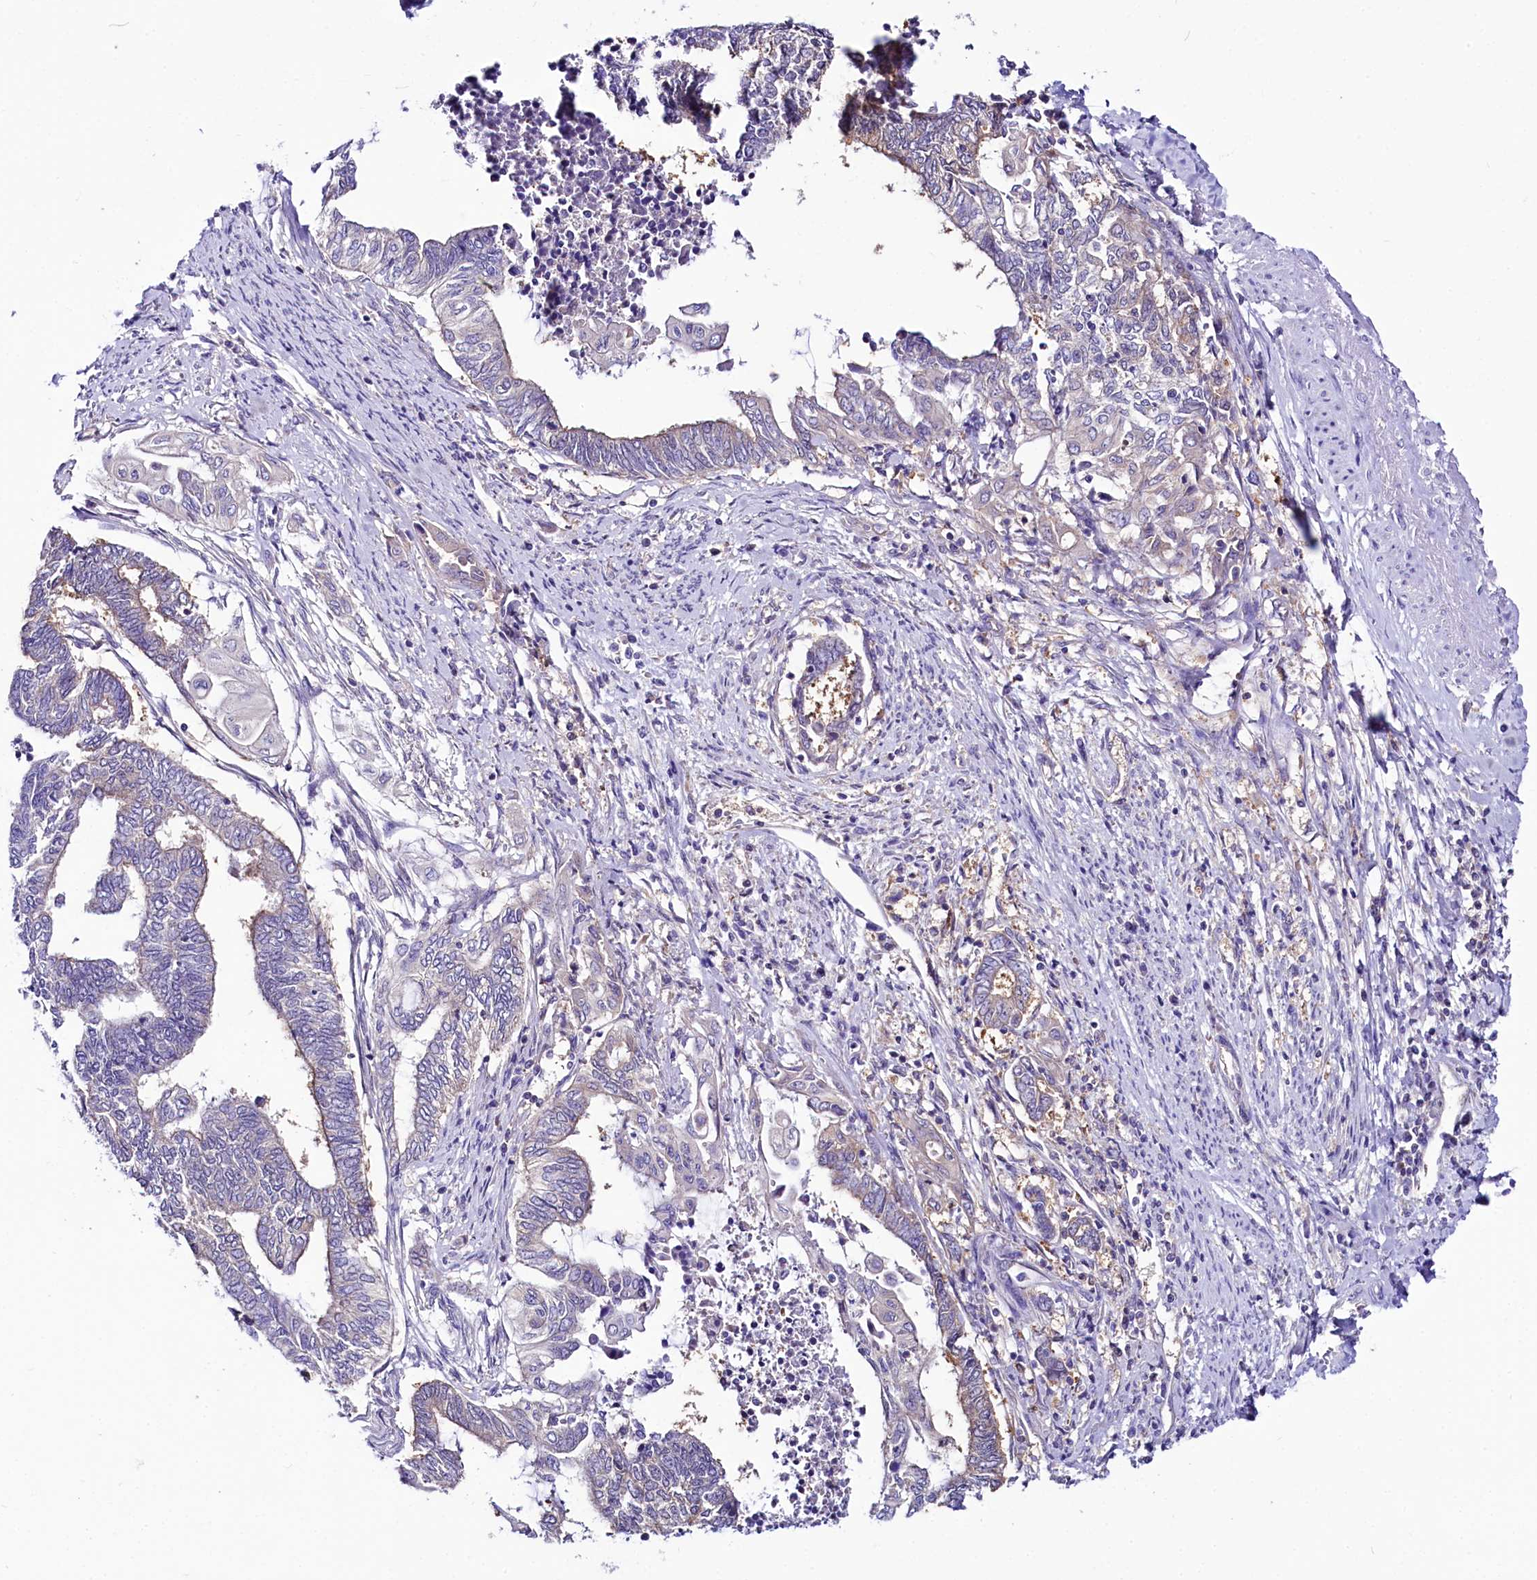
{"staining": {"intensity": "negative", "quantity": "none", "location": "none"}, "tissue": "endometrial cancer", "cell_type": "Tumor cells", "image_type": "cancer", "snomed": [{"axis": "morphology", "description": "Adenocarcinoma, NOS"}, {"axis": "topography", "description": "Uterus"}, {"axis": "topography", "description": "Endometrium"}], "caption": "An IHC photomicrograph of endometrial cancer (adenocarcinoma) is shown. There is no staining in tumor cells of endometrial cancer (adenocarcinoma).", "gene": "ABHD5", "patient": {"sex": "female", "age": 70}}